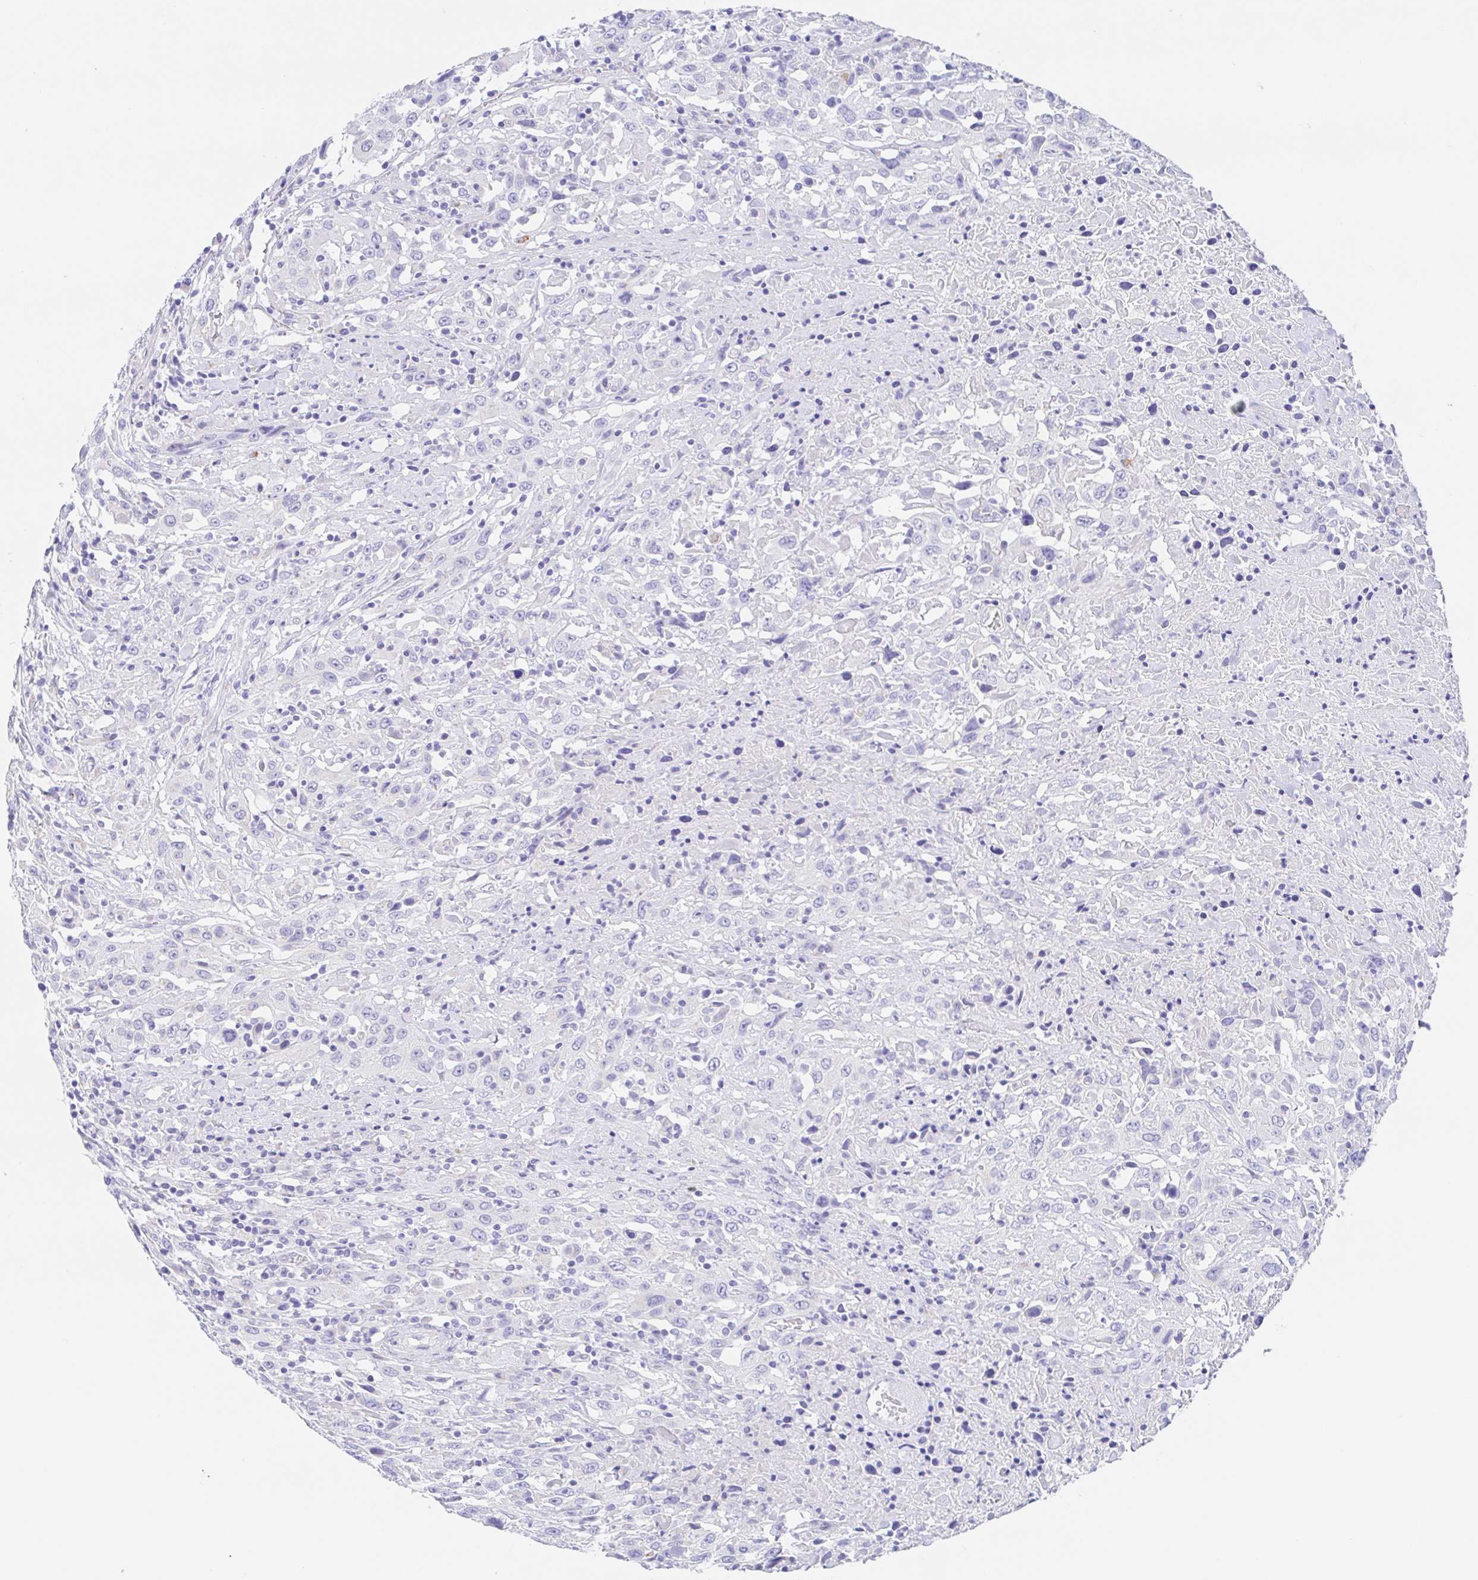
{"staining": {"intensity": "negative", "quantity": "none", "location": "none"}, "tissue": "urothelial cancer", "cell_type": "Tumor cells", "image_type": "cancer", "snomed": [{"axis": "morphology", "description": "Urothelial carcinoma, High grade"}, {"axis": "topography", "description": "Urinary bladder"}], "caption": "Immunohistochemistry of human high-grade urothelial carcinoma reveals no expression in tumor cells.", "gene": "SCG3", "patient": {"sex": "male", "age": 61}}